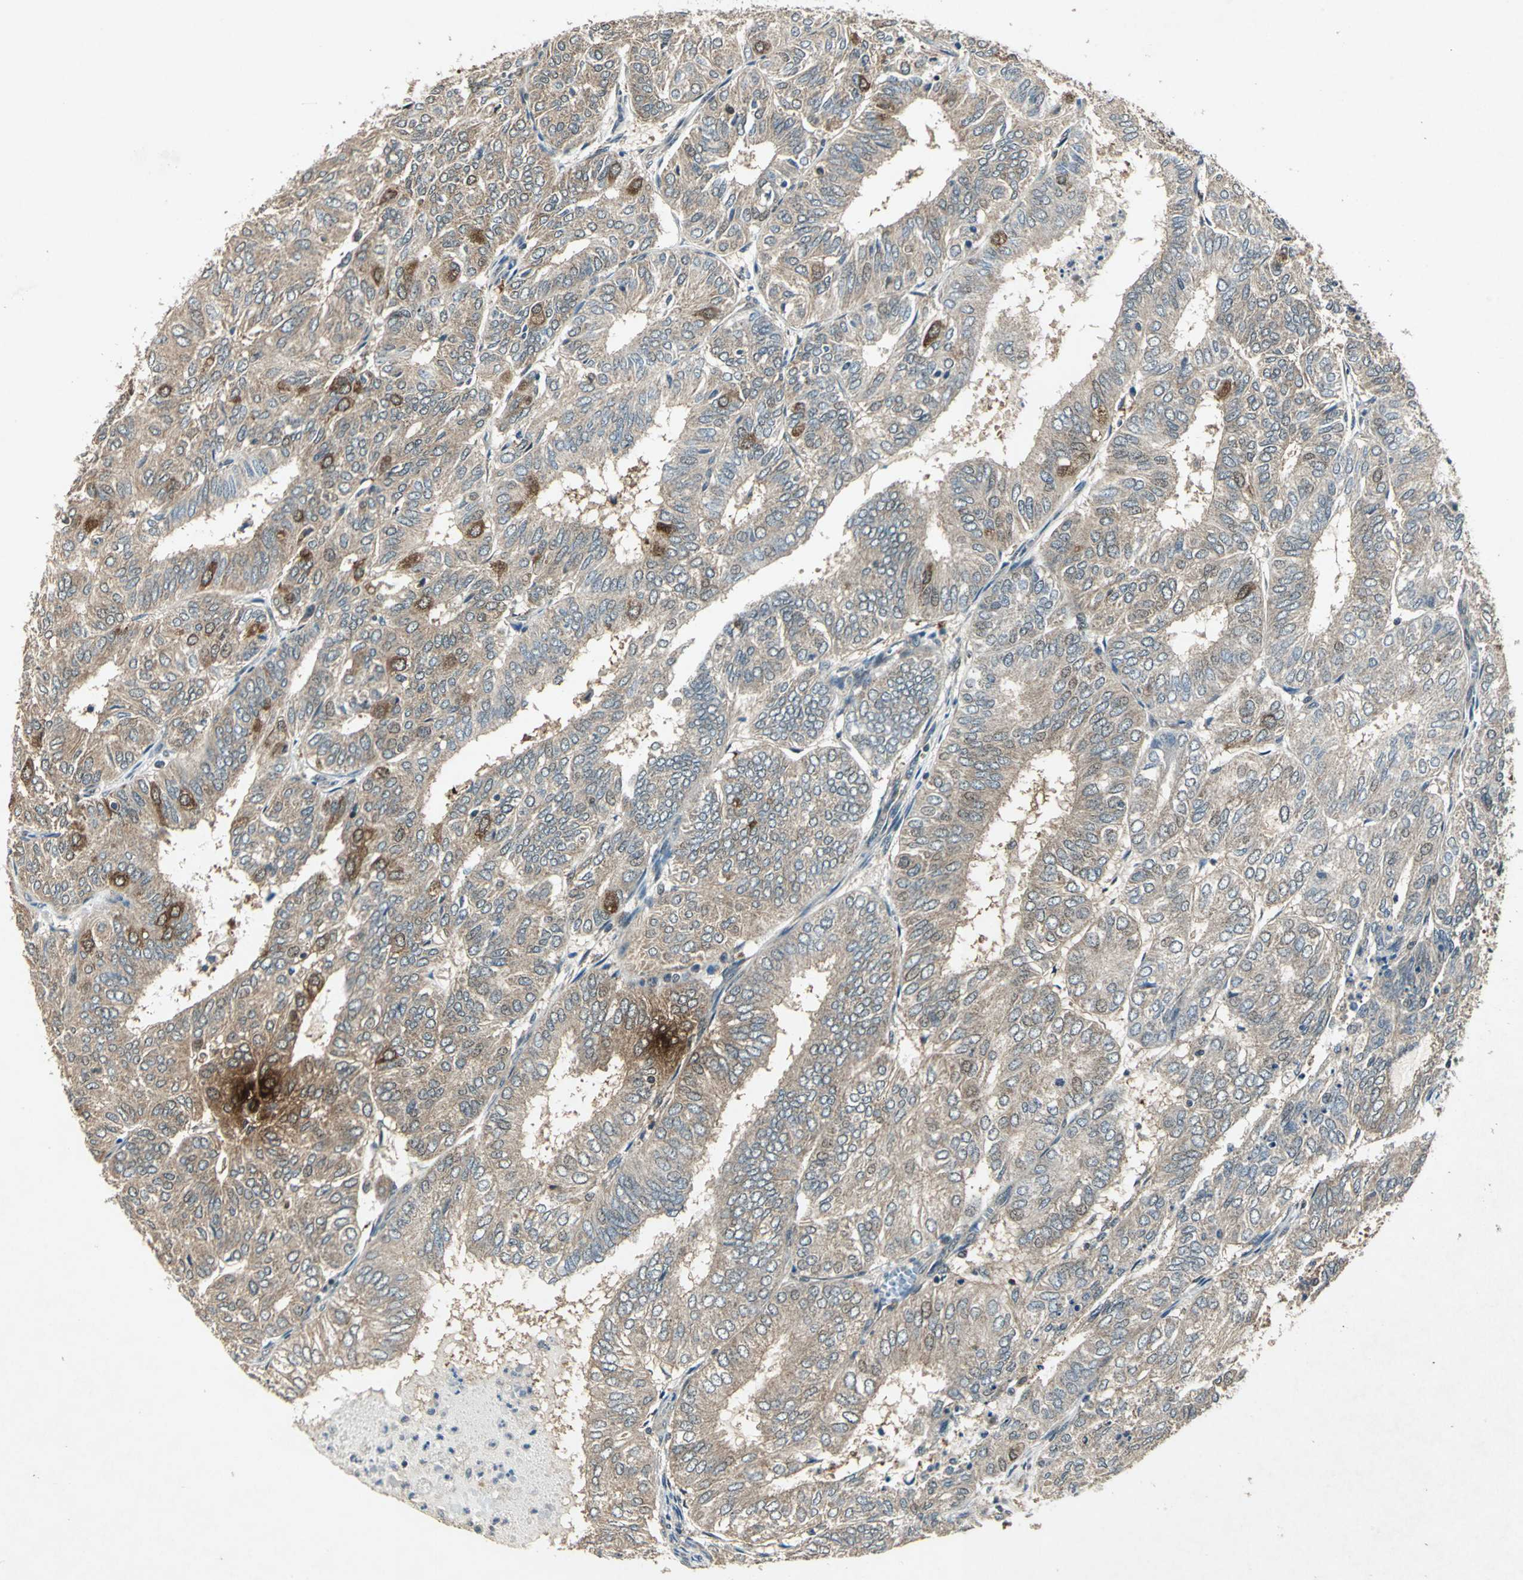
{"staining": {"intensity": "moderate", "quantity": "<25%", "location": "cytoplasmic/membranous"}, "tissue": "endometrial cancer", "cell_type": "Tumor cells", "image_type": "cancer", "snomed": [{"axis": "morphology", "description": "Adenocarcinoma, NOS"}, {"axis": "topography", "description": "Uterus"}], "caption": "High-power microscopy captured an immunohistochemistry micrograph of endometrial adenocarcinoma, revealing moderate cytoplasmic/membranous staining in about <25% of tumor cells.", "gene": "AHSA1", "patient": {"sex": "female", "age": 60}}